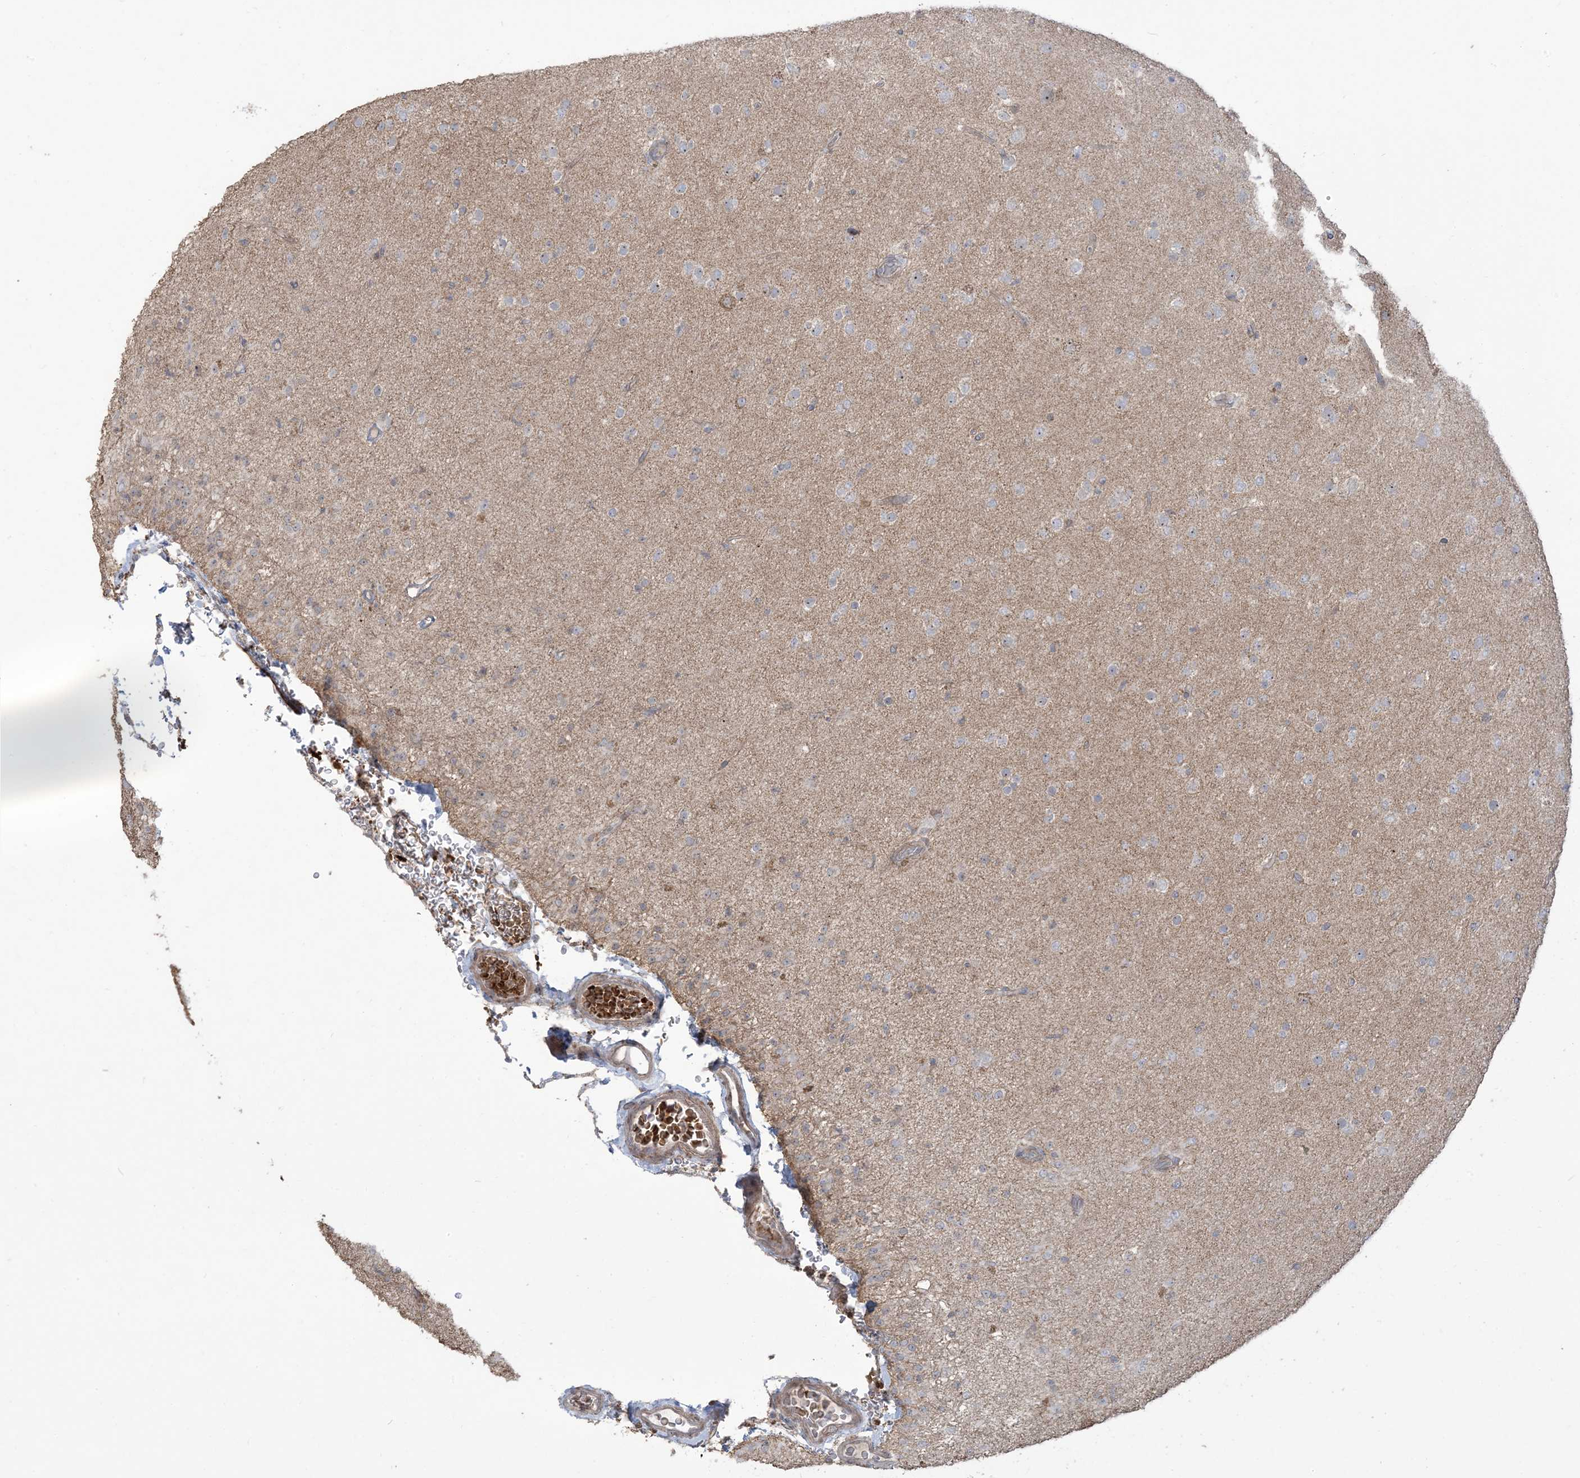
{"staining": {"intensity": "negative", "quantity": "none", "location": "none"}, "tissue": "glioma", "cell_type": "Tumor cells", "image_type": "cancer", "snomed": [{"axis": "morphology", "description": "Glioma, malignant, Low grade"}, {"axis": "topography", "description": "Brain"}], "caption": "Immunohistochemistry (IHC) image of human malignant glioma (low-grade) stained for a protein (brown), which shows no positivity in tumor cells.", "gene": "KLHL18", "patient": {"sex": "male", "age": 65}}